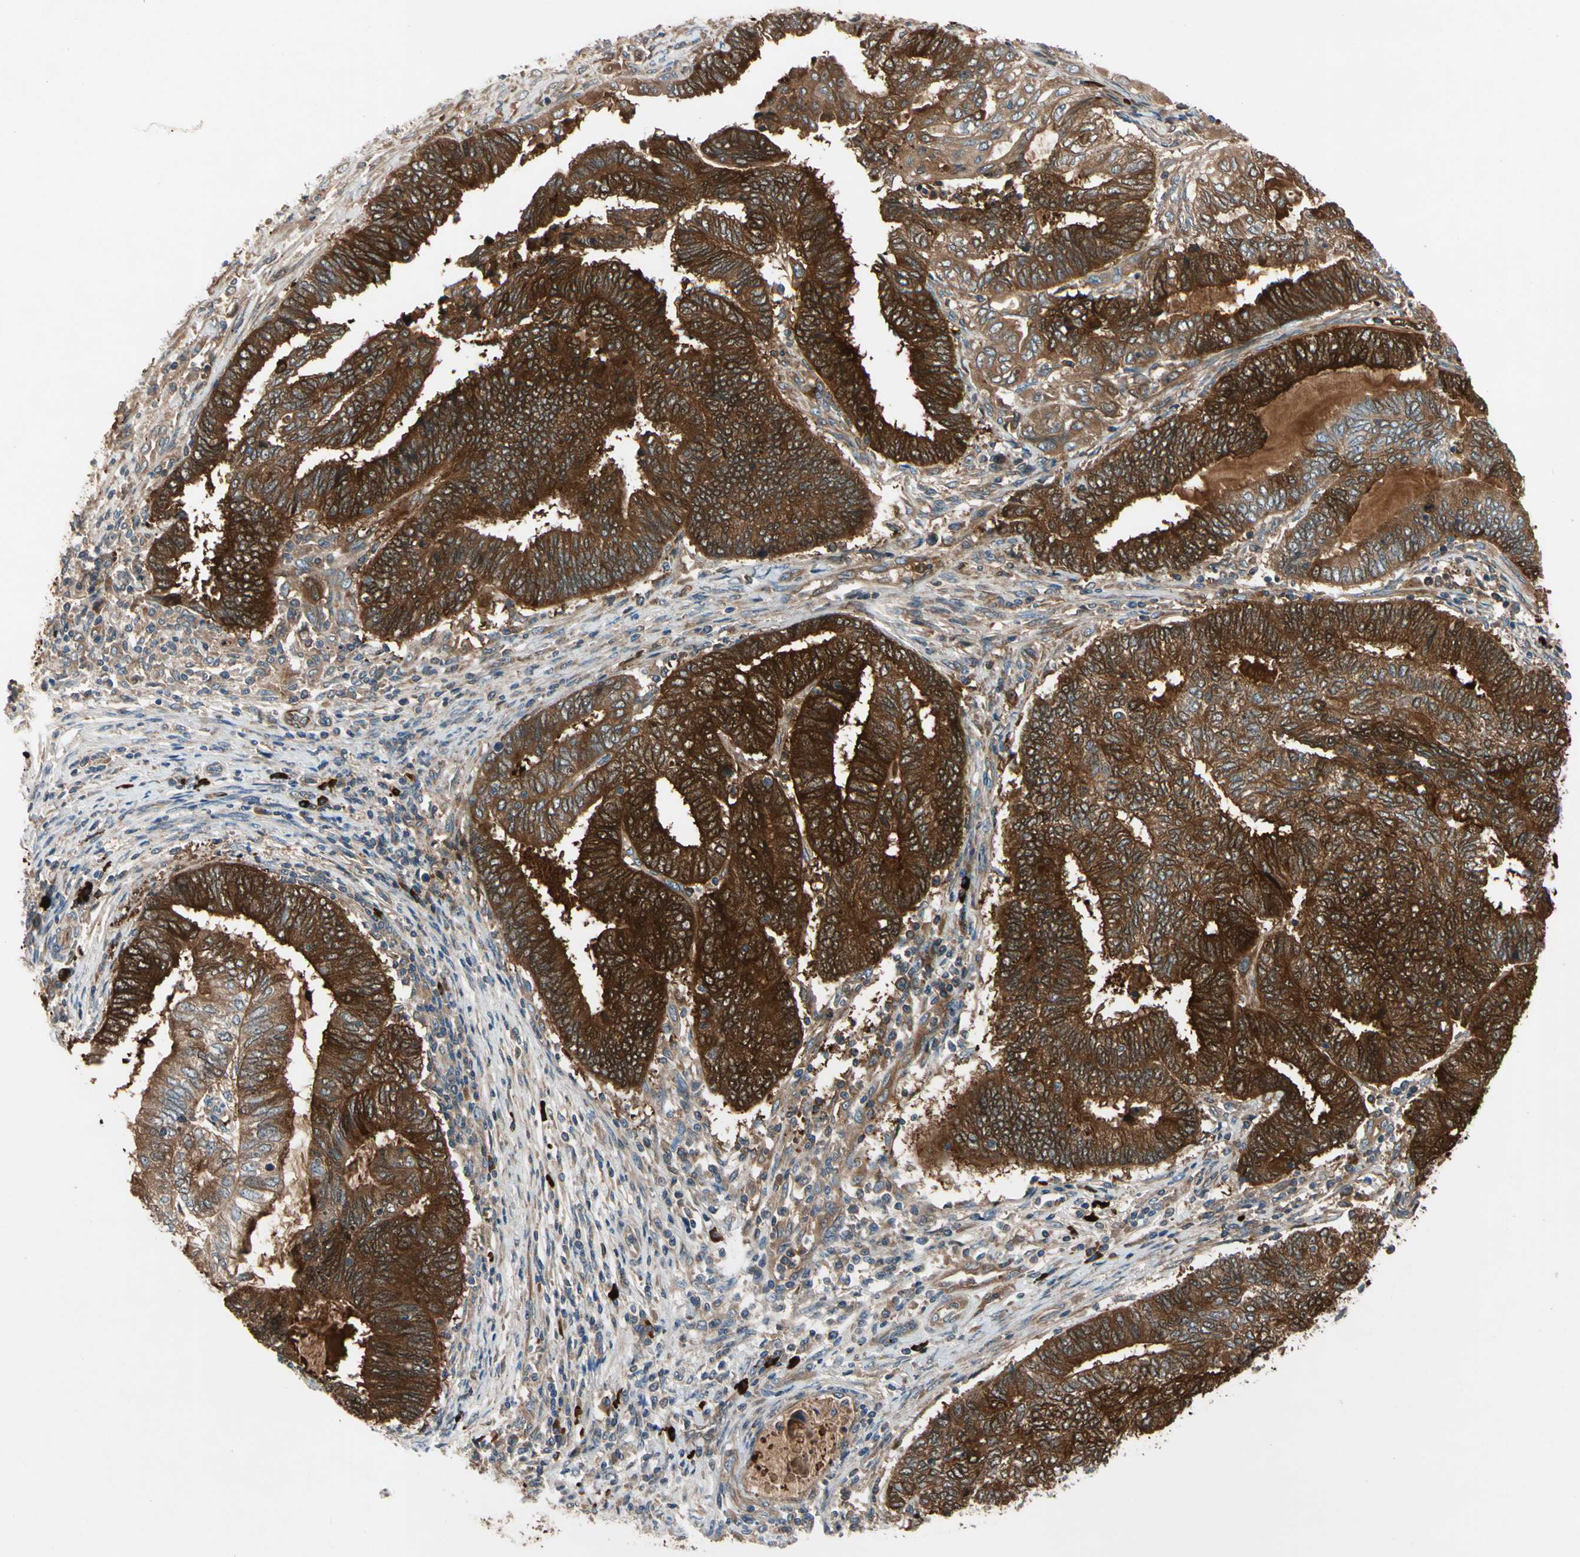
{"staining": {"intensity": "strong", "quantity": ">75%", "location": "cytoplasmic/membranous"}, "tissue": "endometrial cancer", "cell_type": "Tumor cells", "image_type": "cancer", "snomed": [{"axis": "morphology", "description": "Adenocarcinoma, NOS"}, {"axis": "topography", "description": "Uterus"}, {"axis": "topography", "description": "Endometrium"}], "caption": "Brown immunohistochemical staining in human adenocarcinoma (endometrial) shows strong cytoplasmic/membranous staining in about >75% of tumor cells.", "gene": "FGD6", "patient": {"sex": "female", "age": 70}}